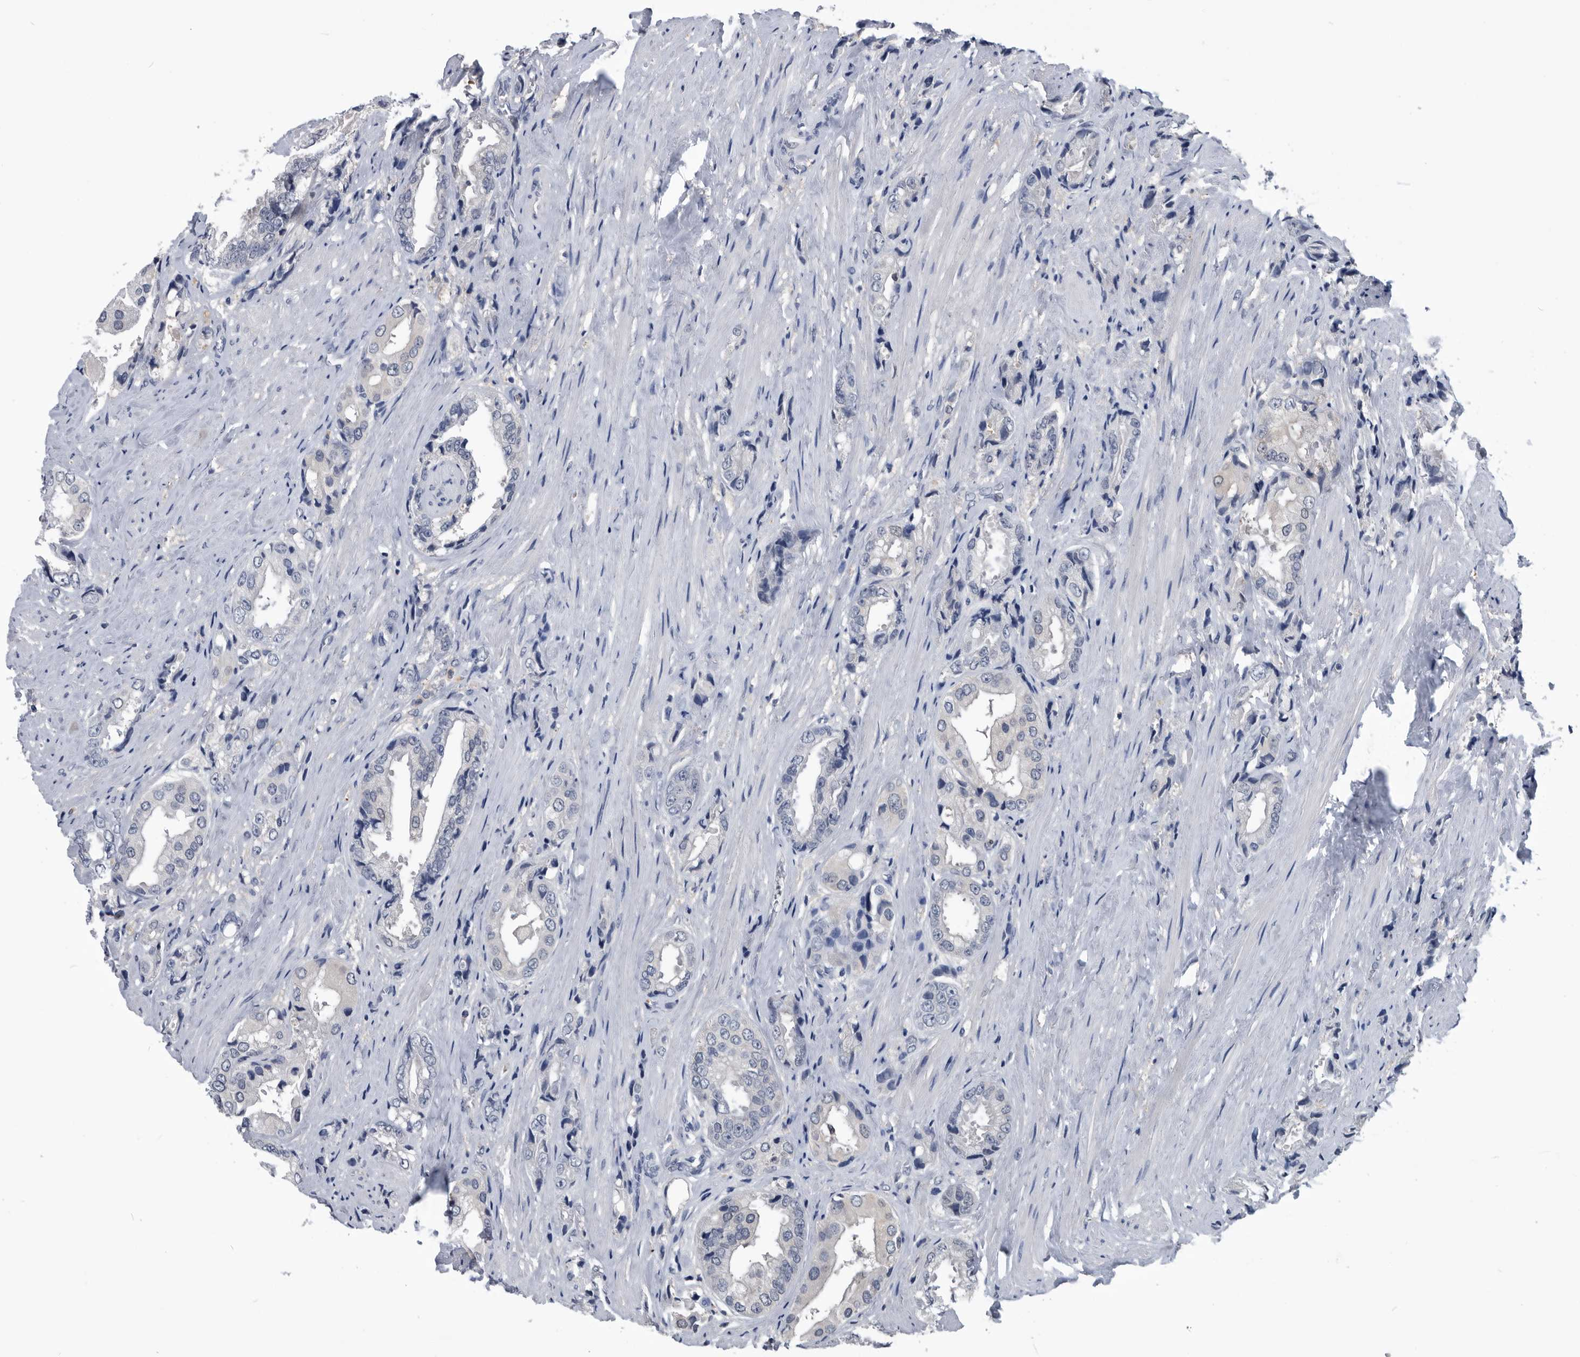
{"staining": {"intensity": "negative", "quantity": "none", "location": "none"}, "tissue": "prostate cancer", "cell_type": "Tumor cells", "image_type": "cancer", "snomed": [{"axis": "morphology", "description": "Adenocarcinoma, High grade"}, {"axis": "topography", "description": "Prostate"}], "caption": "An IHC micrograph of prostate cancer (adenocarcinoma (high-grade)) is shown. There is no staining in tumor cells of prostate cancer (adenocarcinoma (high-grade)). The staining was performed using DAB (3,3'-diaminobenzidine) to visualize the protein expression in brown, while the nuclei were stained in blue with hematoxylin (Magnification: 20x).", "gene": "PDXK", "patient": {"sex": "male", "age": 61}}